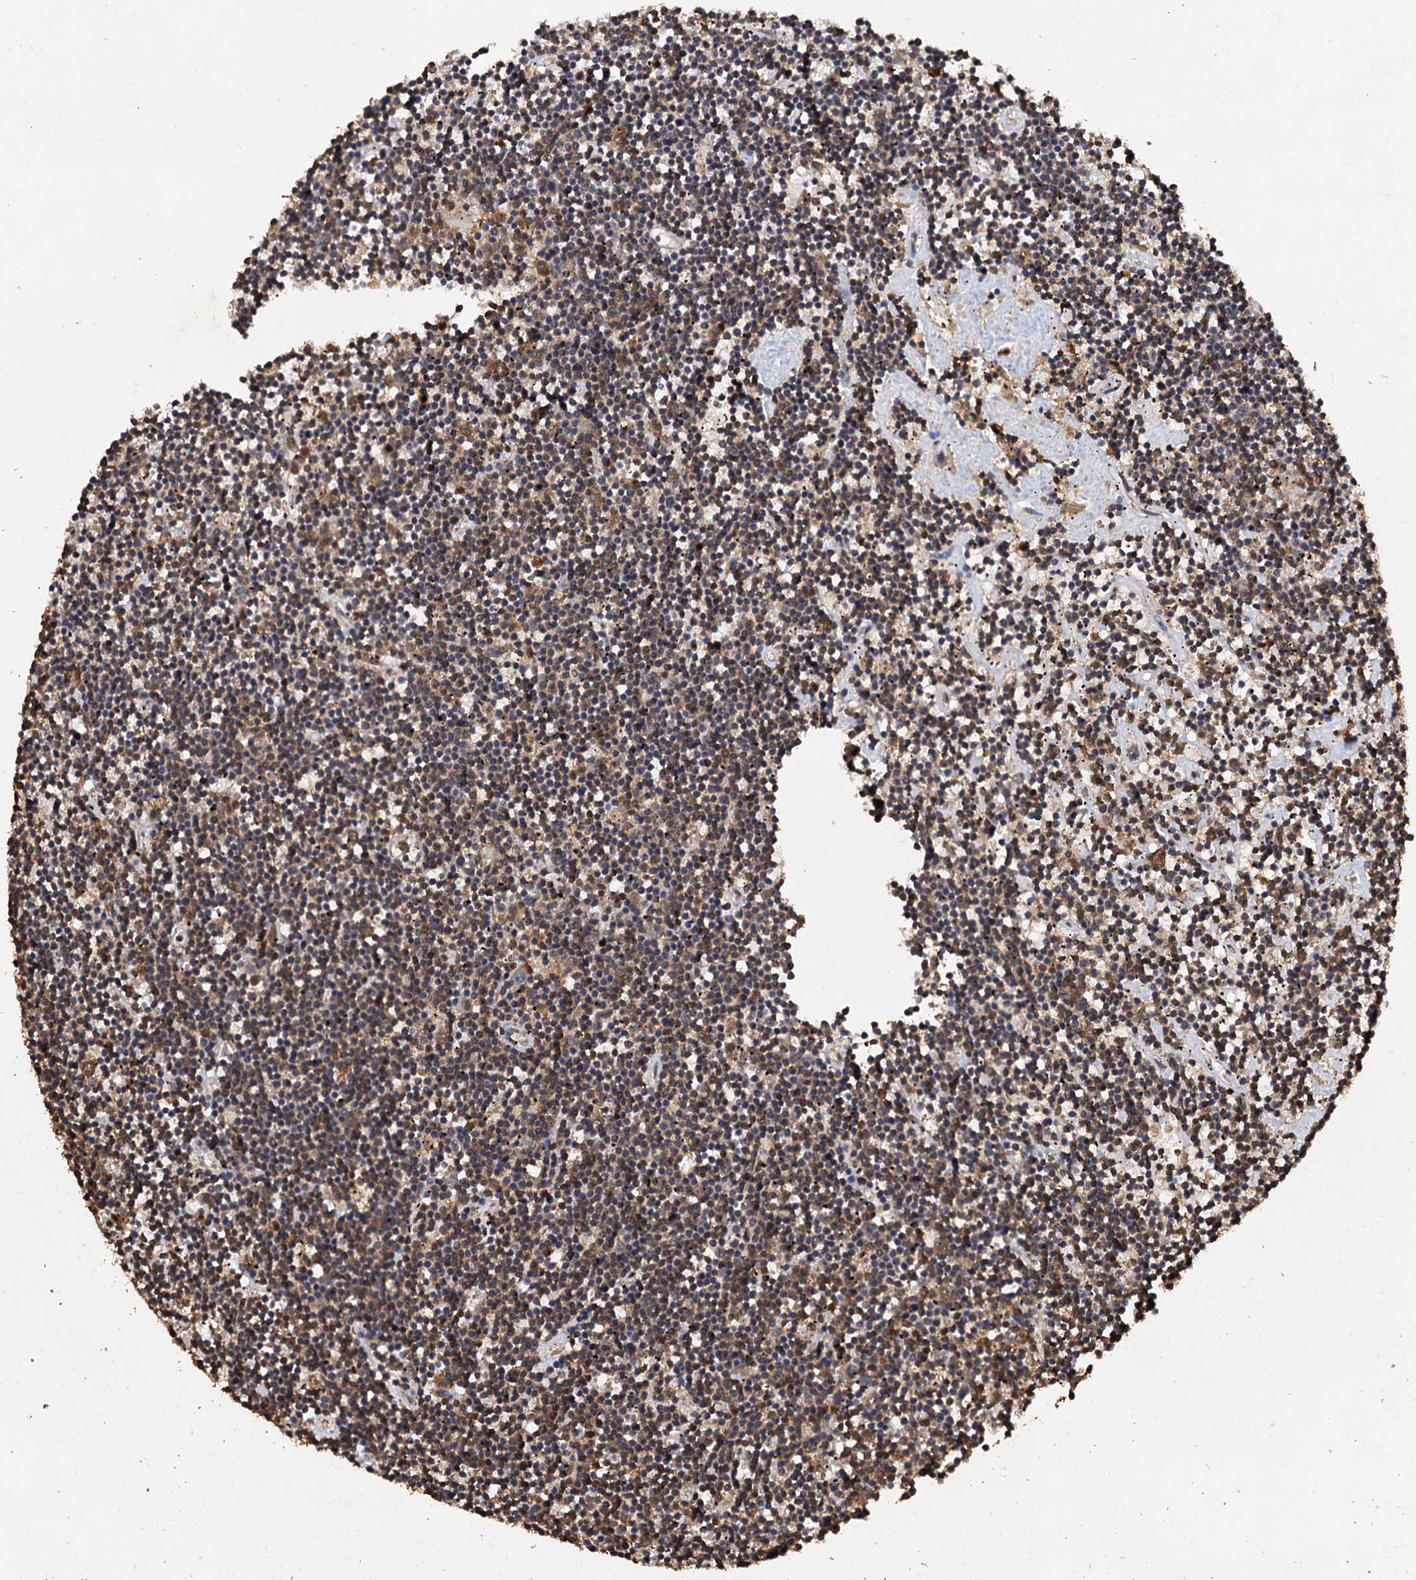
{"staining": {"intensity": "moderate", "quantity": "25%-75%", "location": "cytoplasmic/membranous"}, "tissue": "lymphoma", "cell_type": "Tumor cells", "image_type": "cancer", "snomed": [{"axis": "morphology", "description": "Malignant lymphoma, non-Hodgkin's type, Low grade"}, {"axis": "topography", "description": "Spleen"}], "caption": "IHC photomicrograph of lymphoma stained for a protein (brown), which exhibits medium levels of moderate cytoplasmic/membranous staining in about 25%-75% of tumor cells.", "gene": "PSMD9", "patient": {"sex": "male", "age": 76}}